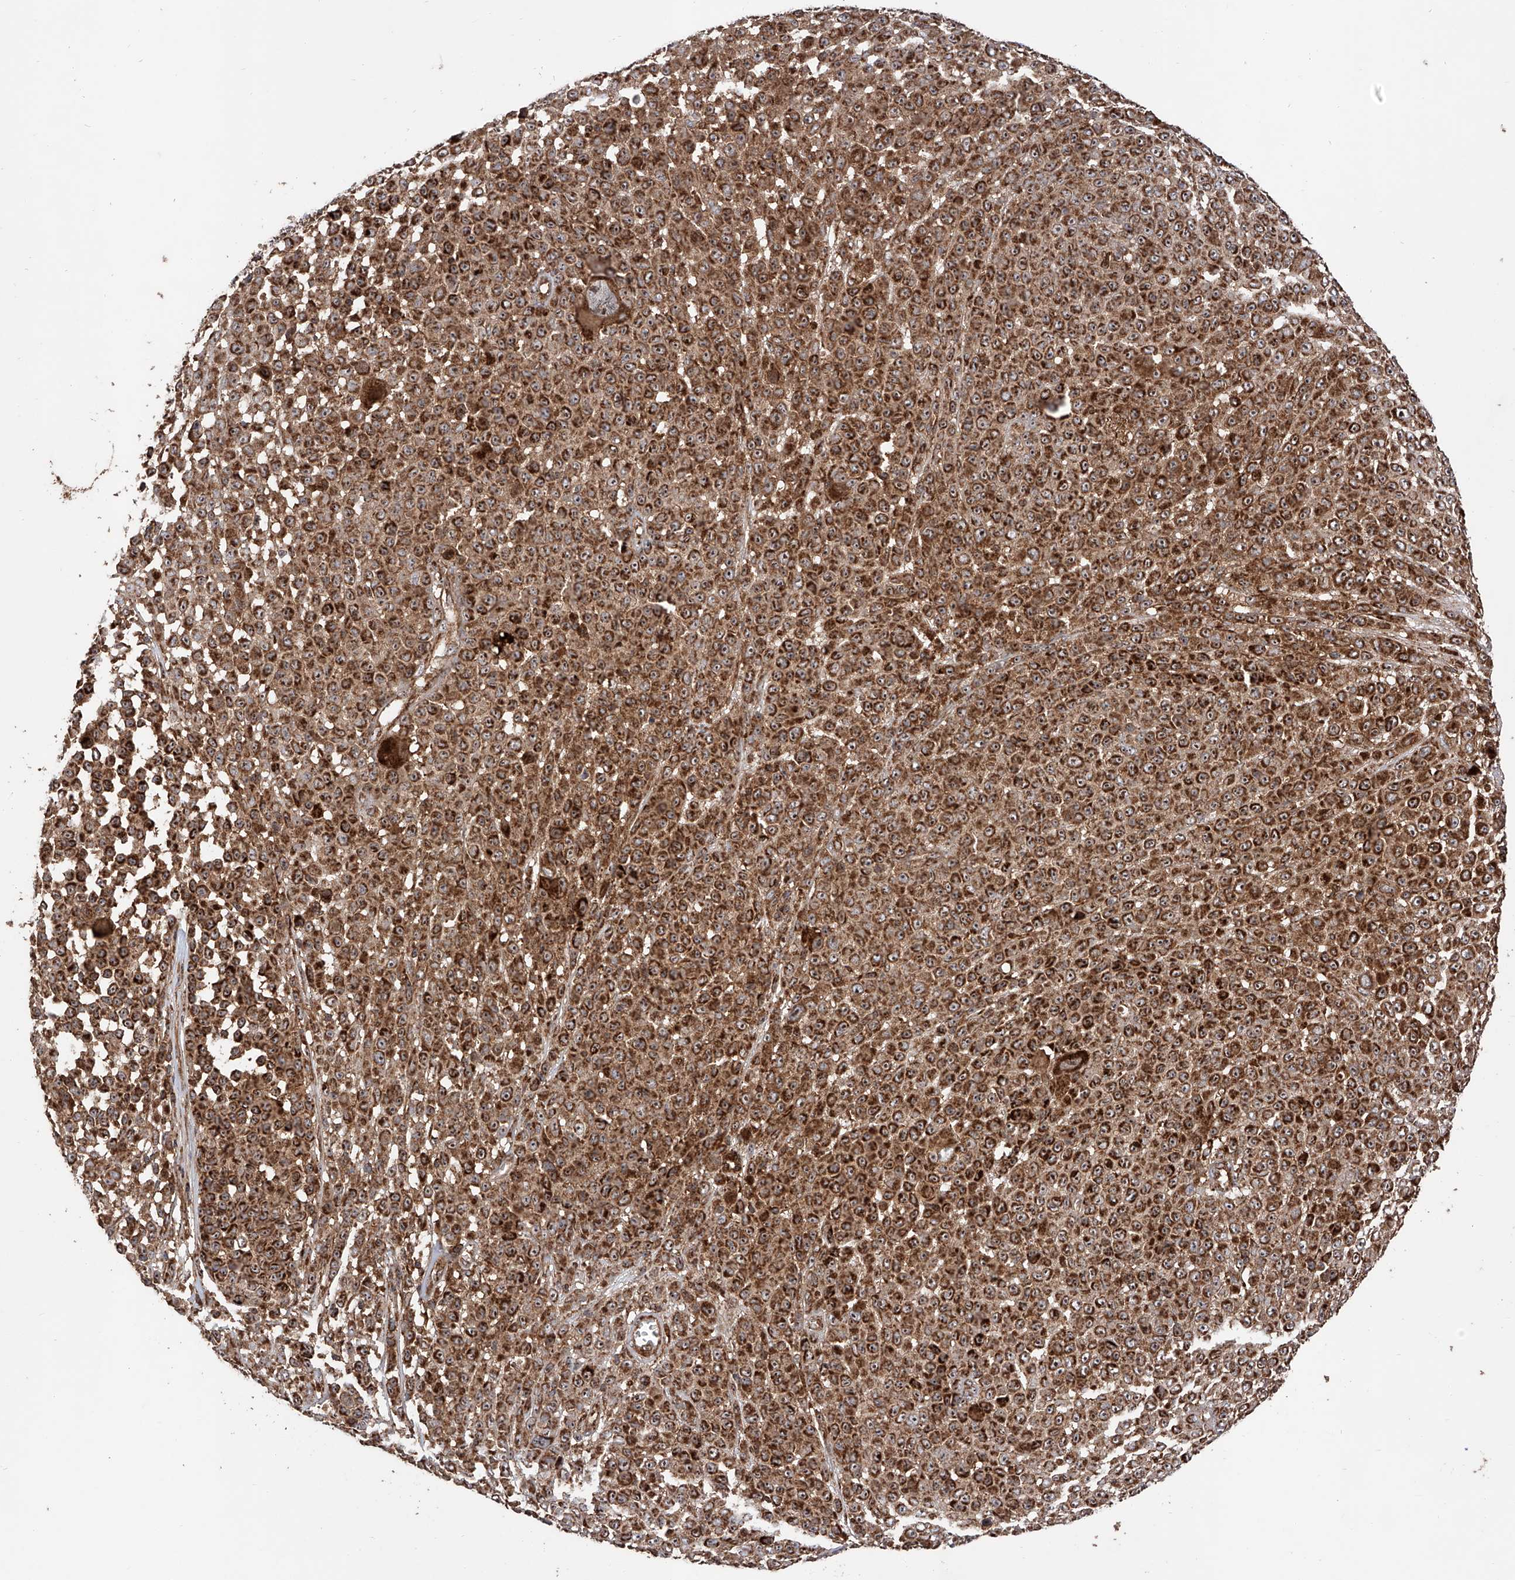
{"staining": {"intensity": "strong", "quantity": ">75%", "location": "cytoplasmic/membranous"}, "tissue": "melanoma", "cell_type": "Tumor cells", "image_type": "cancer", "snomed": [{"axis": "morphology", "description": "Malignant melanoma, NOS"}, {"axis": "topography", "description": "Skin"}], "caption": "IHC (DAB) staining of human melanoma exhibits strong cytoplasmic/membranous protein positivity in approximately >75% of tumor cells.", "gene": "PISD", "patient": {"sex": "female", "age": 94}}